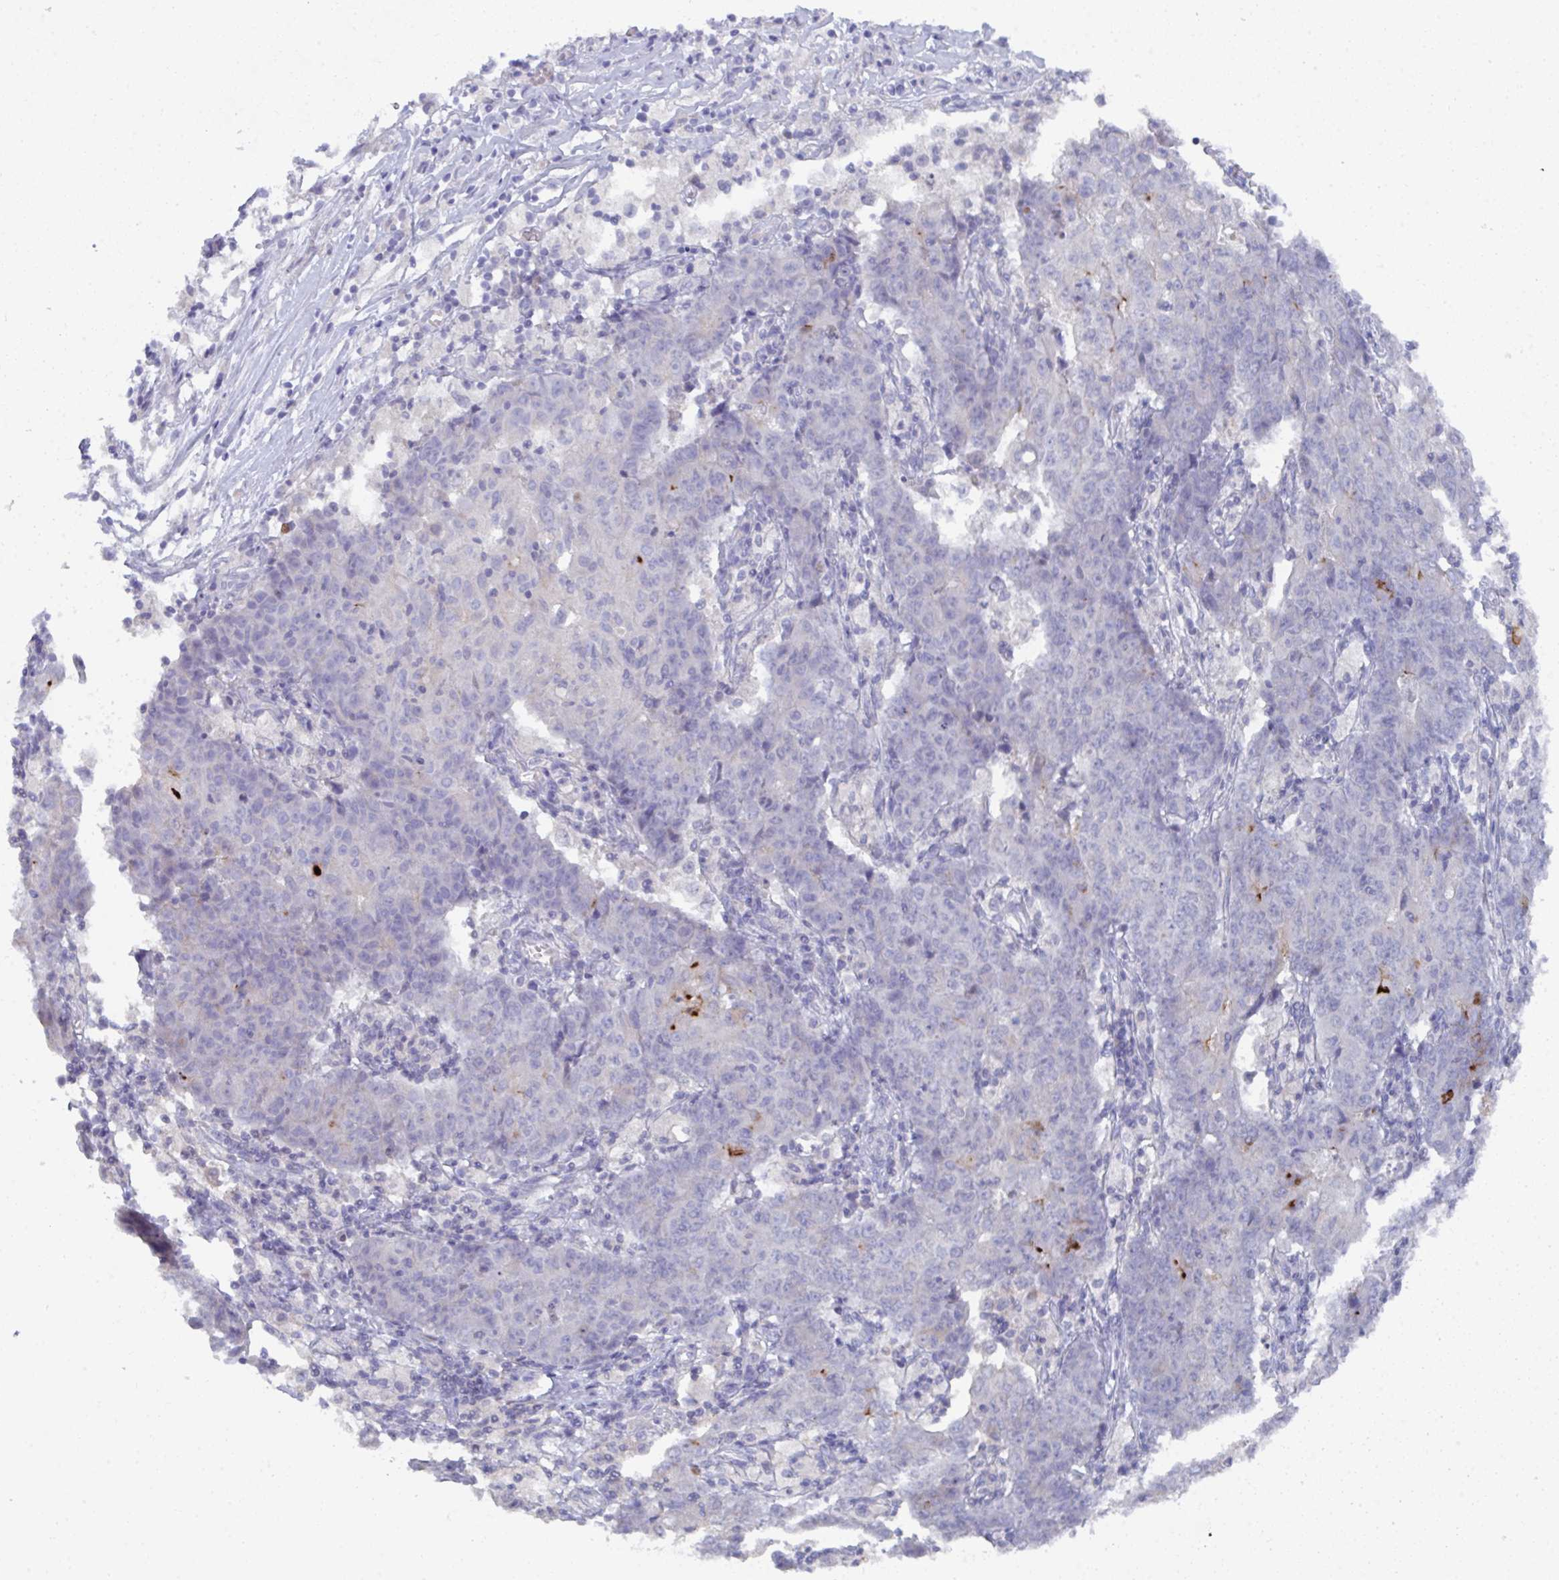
{"staining": {"intensity": "negative", "quantity": "none", "location": "none"}, "tissue": "ovarian cancer", "cell_type": "Tumor cells", "image_type": "cancer", "snomed": [{"axis": "morphology", "description": "Carcinoma, endometroid"}, {"axis": "topography", "description": "Ovary"}], "caption": "Micrograph shows no significant protein staining in tumor cells of ovarian cancer.", "gene": "KCNK5", "patient": {"sex": "female", "age": 42}}